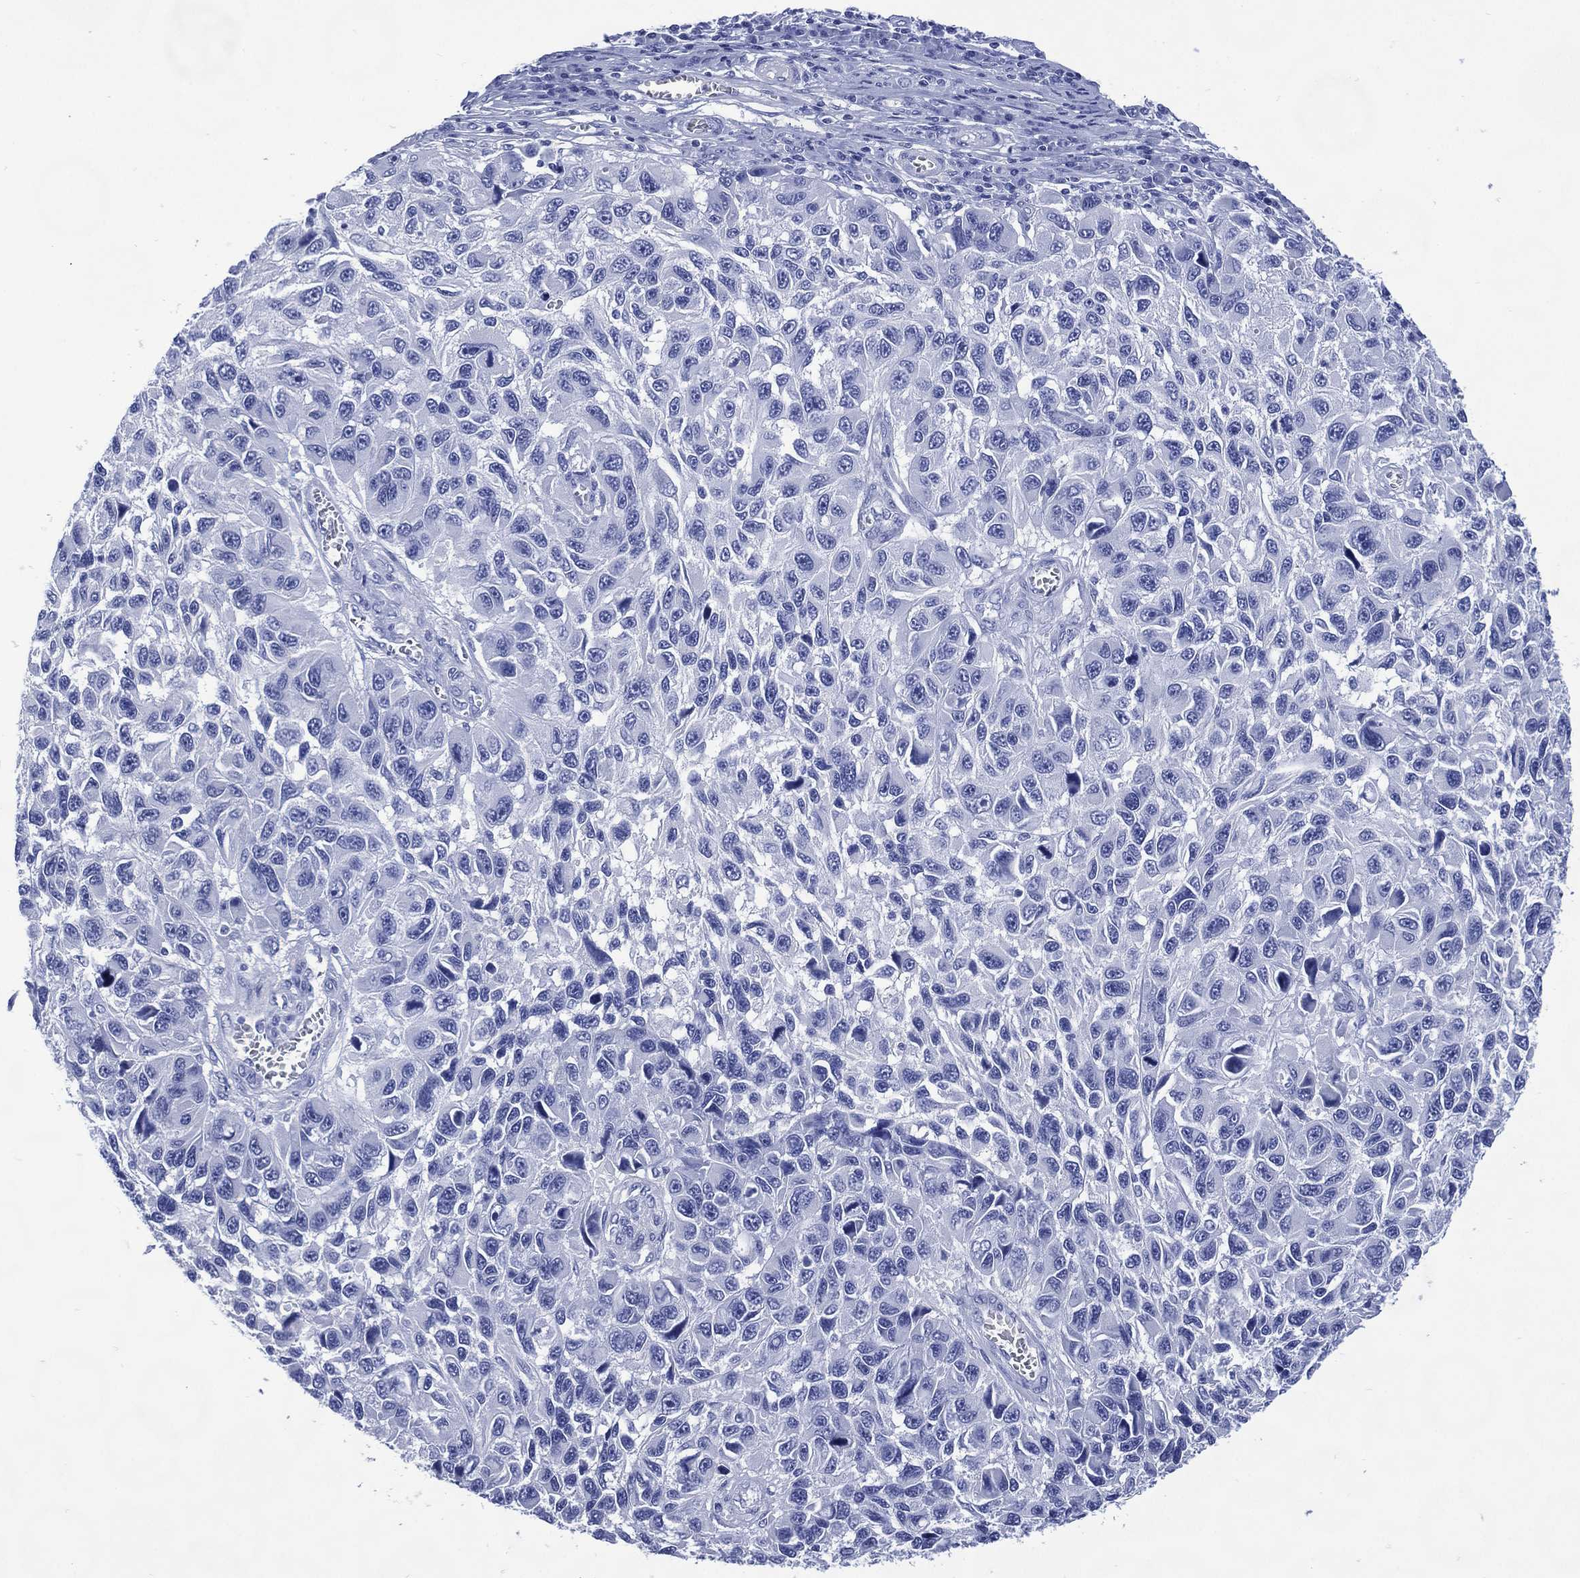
{"staining": {"intensity": "negative", "quantity": "none", "location": "none"}, "tissue": "melanoma", "cell_type": "Tumor cells", "image_type": "cancer", "snomed": [{"axis": "morphology", "description": "Malignant melanoma, NOS"}, {"axis": "topography", "description": "Skin"}], "caption": "This is an IHC histopathology image of malignant melanoma. There is no positivity in tumor cells.", "gene": "SHCBP1L", "patient": {"sex": "male", "age": 53}}